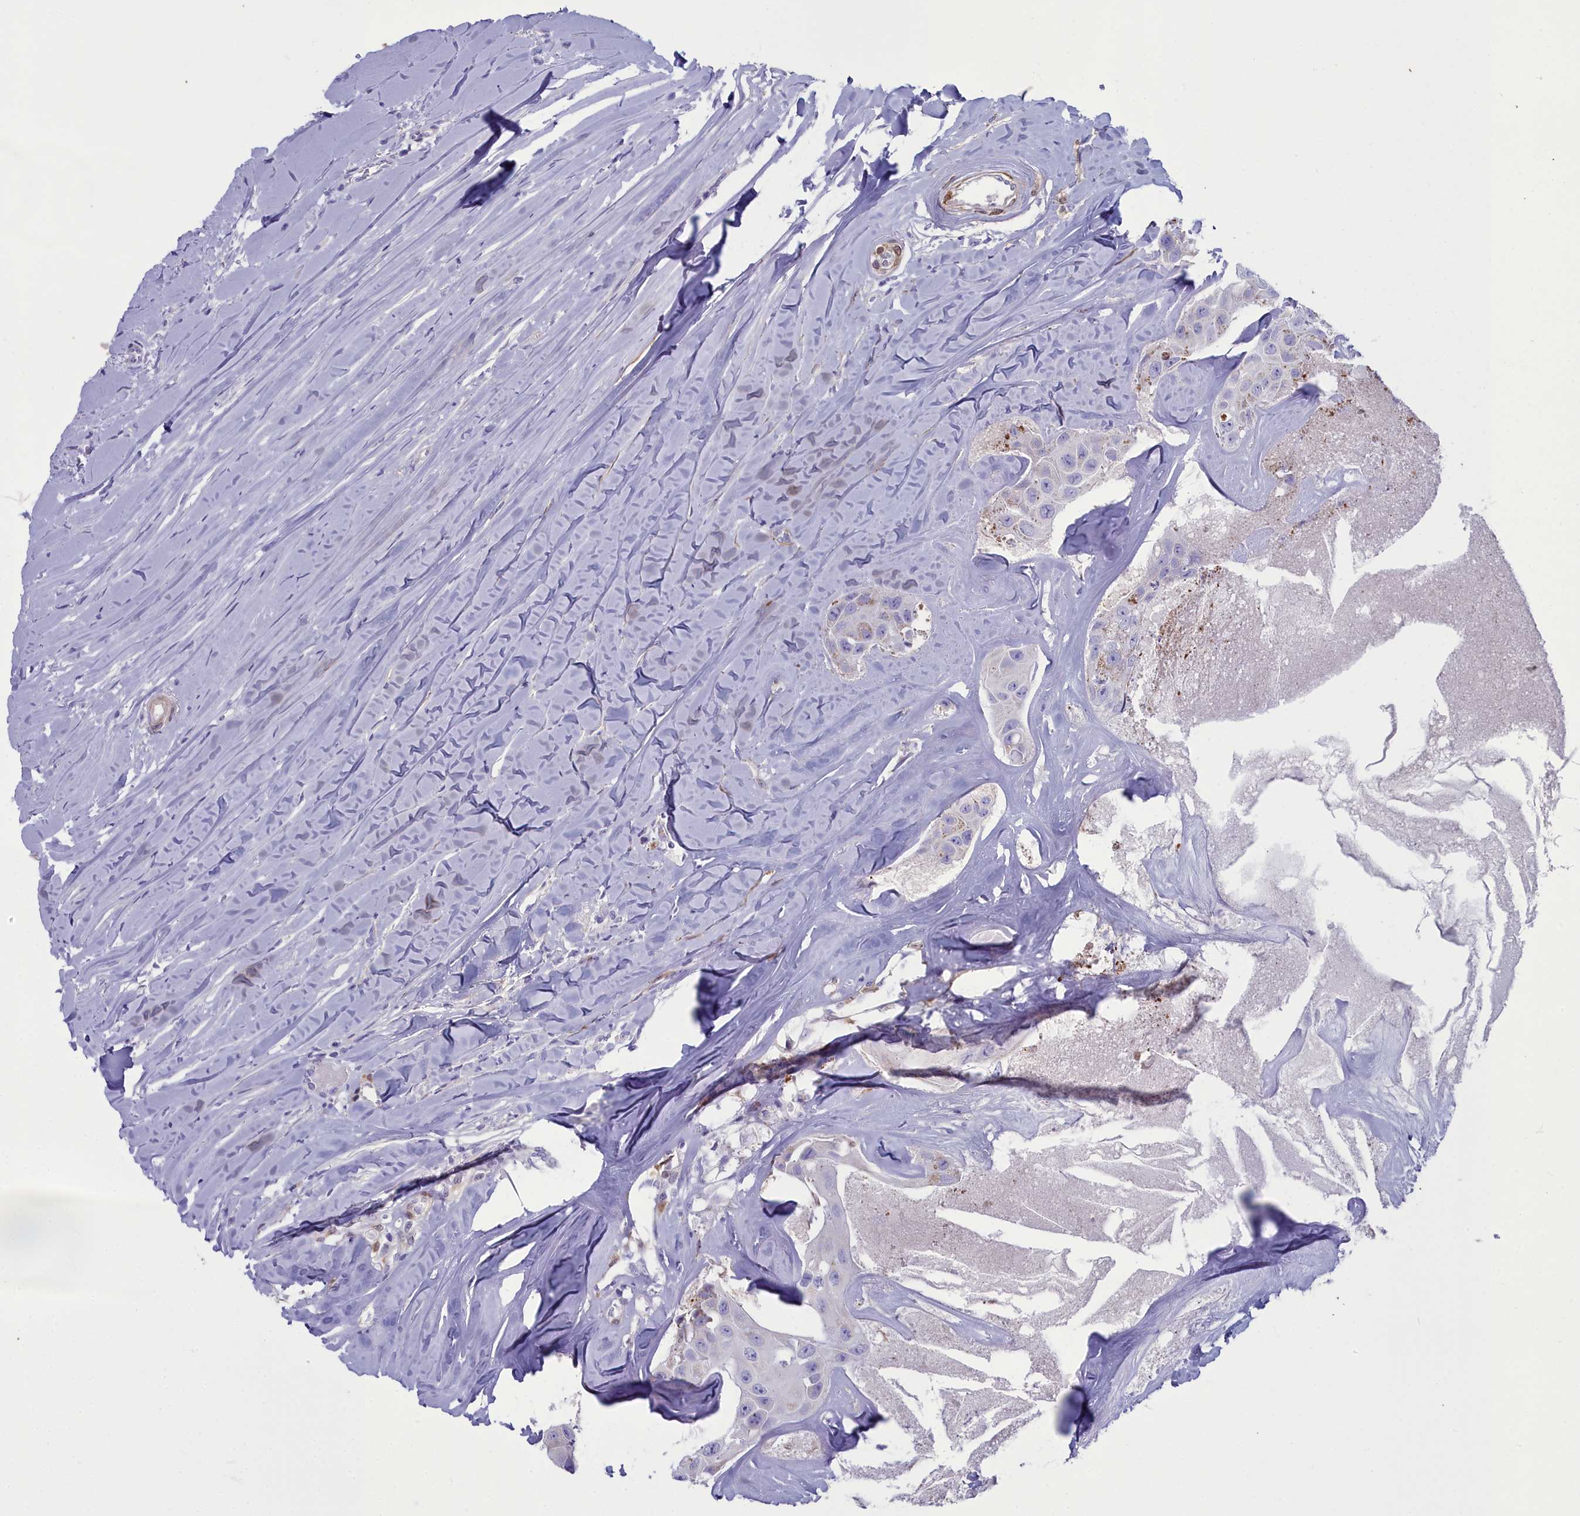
{"staining": {"intensity": "negative", "quantity": "none", "location": "none"}, "tissue": "head and neck cancer", "cell_type": "Tumor cells", "image_type": "cancer", "snomed": [{"axis": "morphology", "description": "Adenocarcinoma, NOS"}, {"axis": "morphology", "description": "Adenocarcinoma, metastatic, NOS"}, {"axis": "topography", "description": "Head-Neck"}], "caption": "The immunohistochemistry (IHC) image has no significant staining in tumor cells of head and neck cancer tissue.", "gene": "PPP1R14A", "patient": {"sex": "male", "age": 75}}